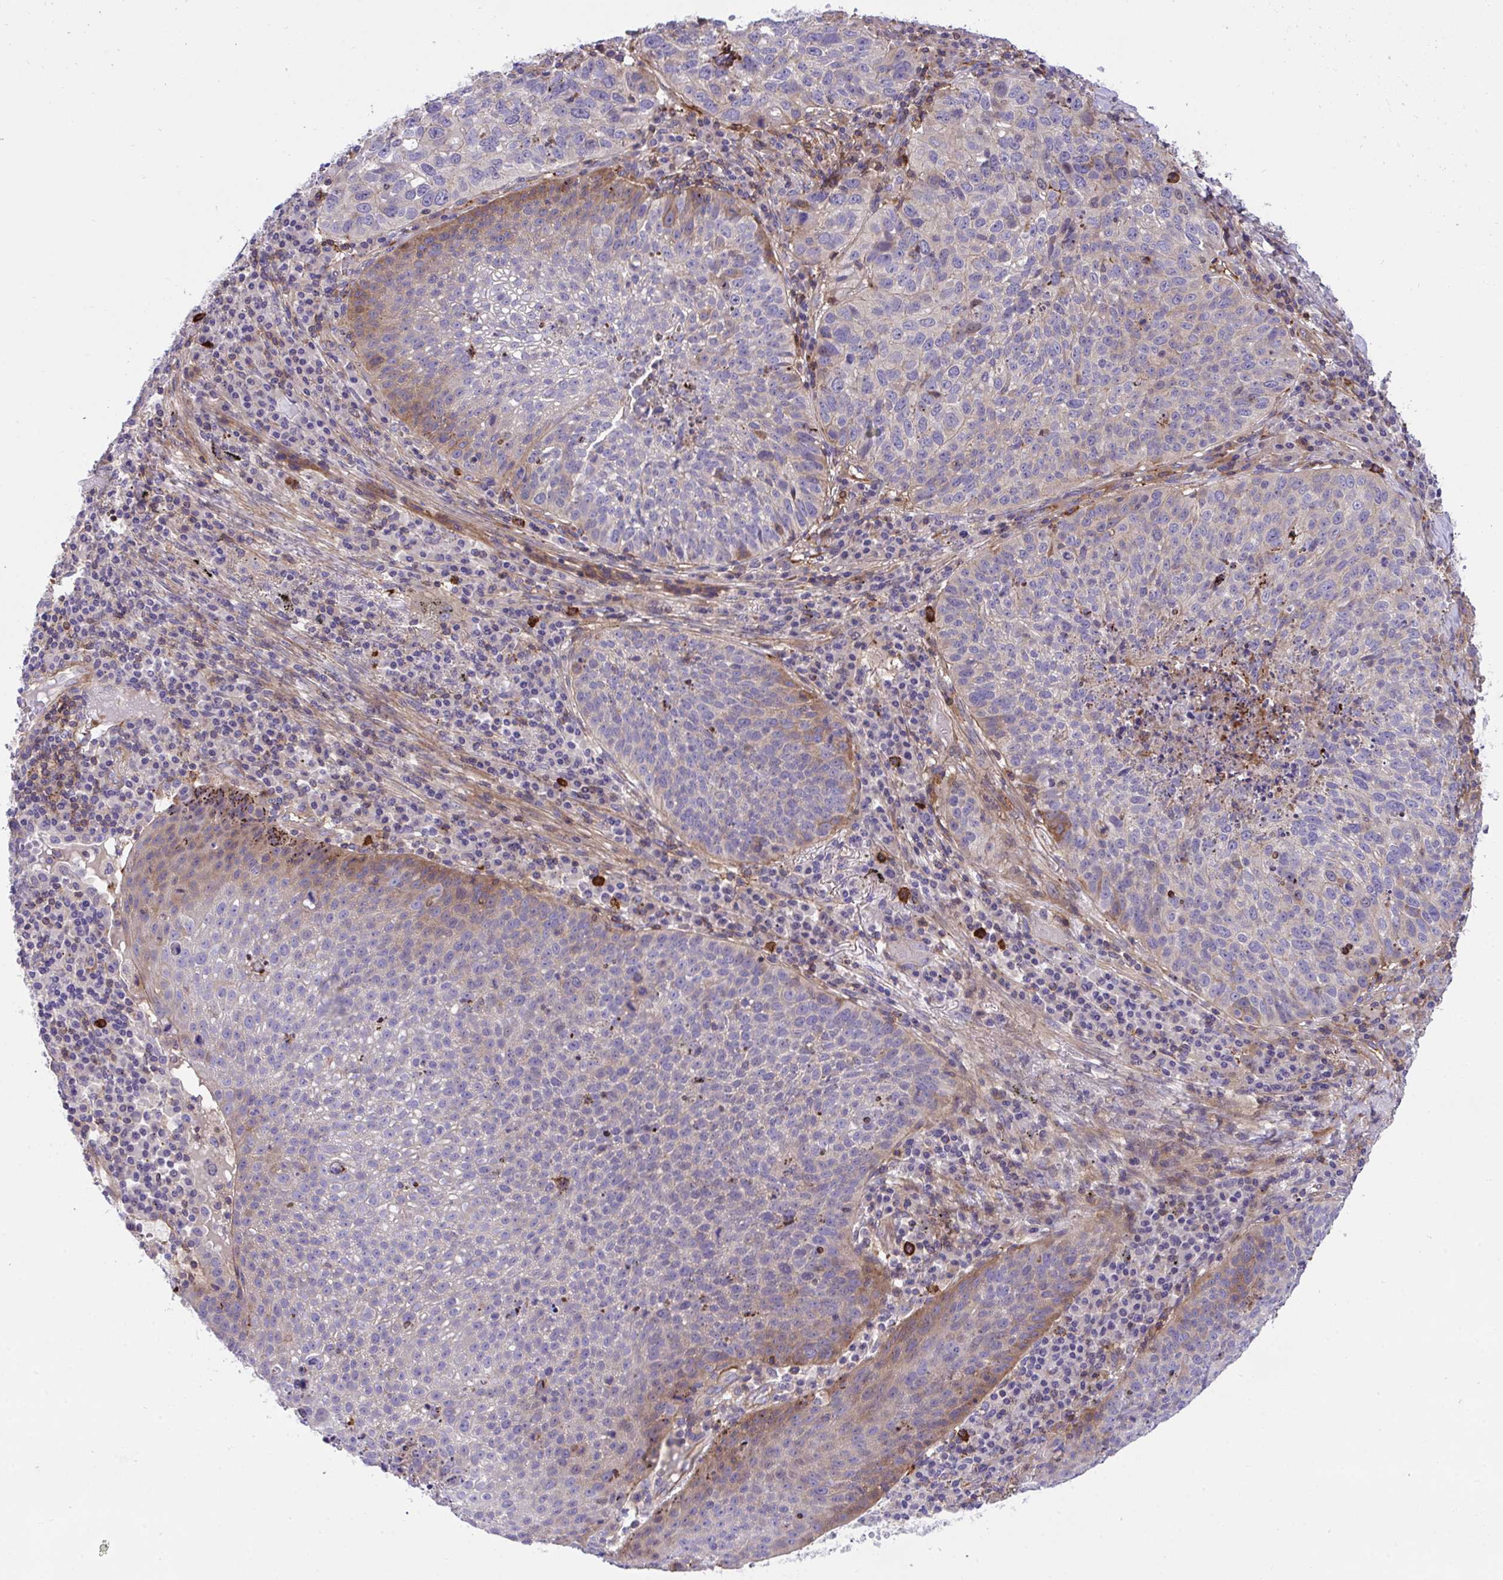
{"staining": {"intensity": "strong", "quantity": "<25%", "location": "cytoplasmic/membranous"}, "tissue": "lung cancer", "cell_type": "Tumor cells", "image_type": "cancer", "snomed": [{"axis": "morphology", "description": "Squamous cell carcinoma, NOS"}, {"axis": "topography", "description": "Lung"}], "caption": "Squamous cell carcinoma (lung) tissue displays strong cytoplasmic/membranous positivity in approximately <25% of tumor cells, visualized by immunohistochemistry. The protein is shown in brown color, while the nuclei are stained blue.", "gene": "PPIH", "patient": {"sex": "male", "age": 63}}